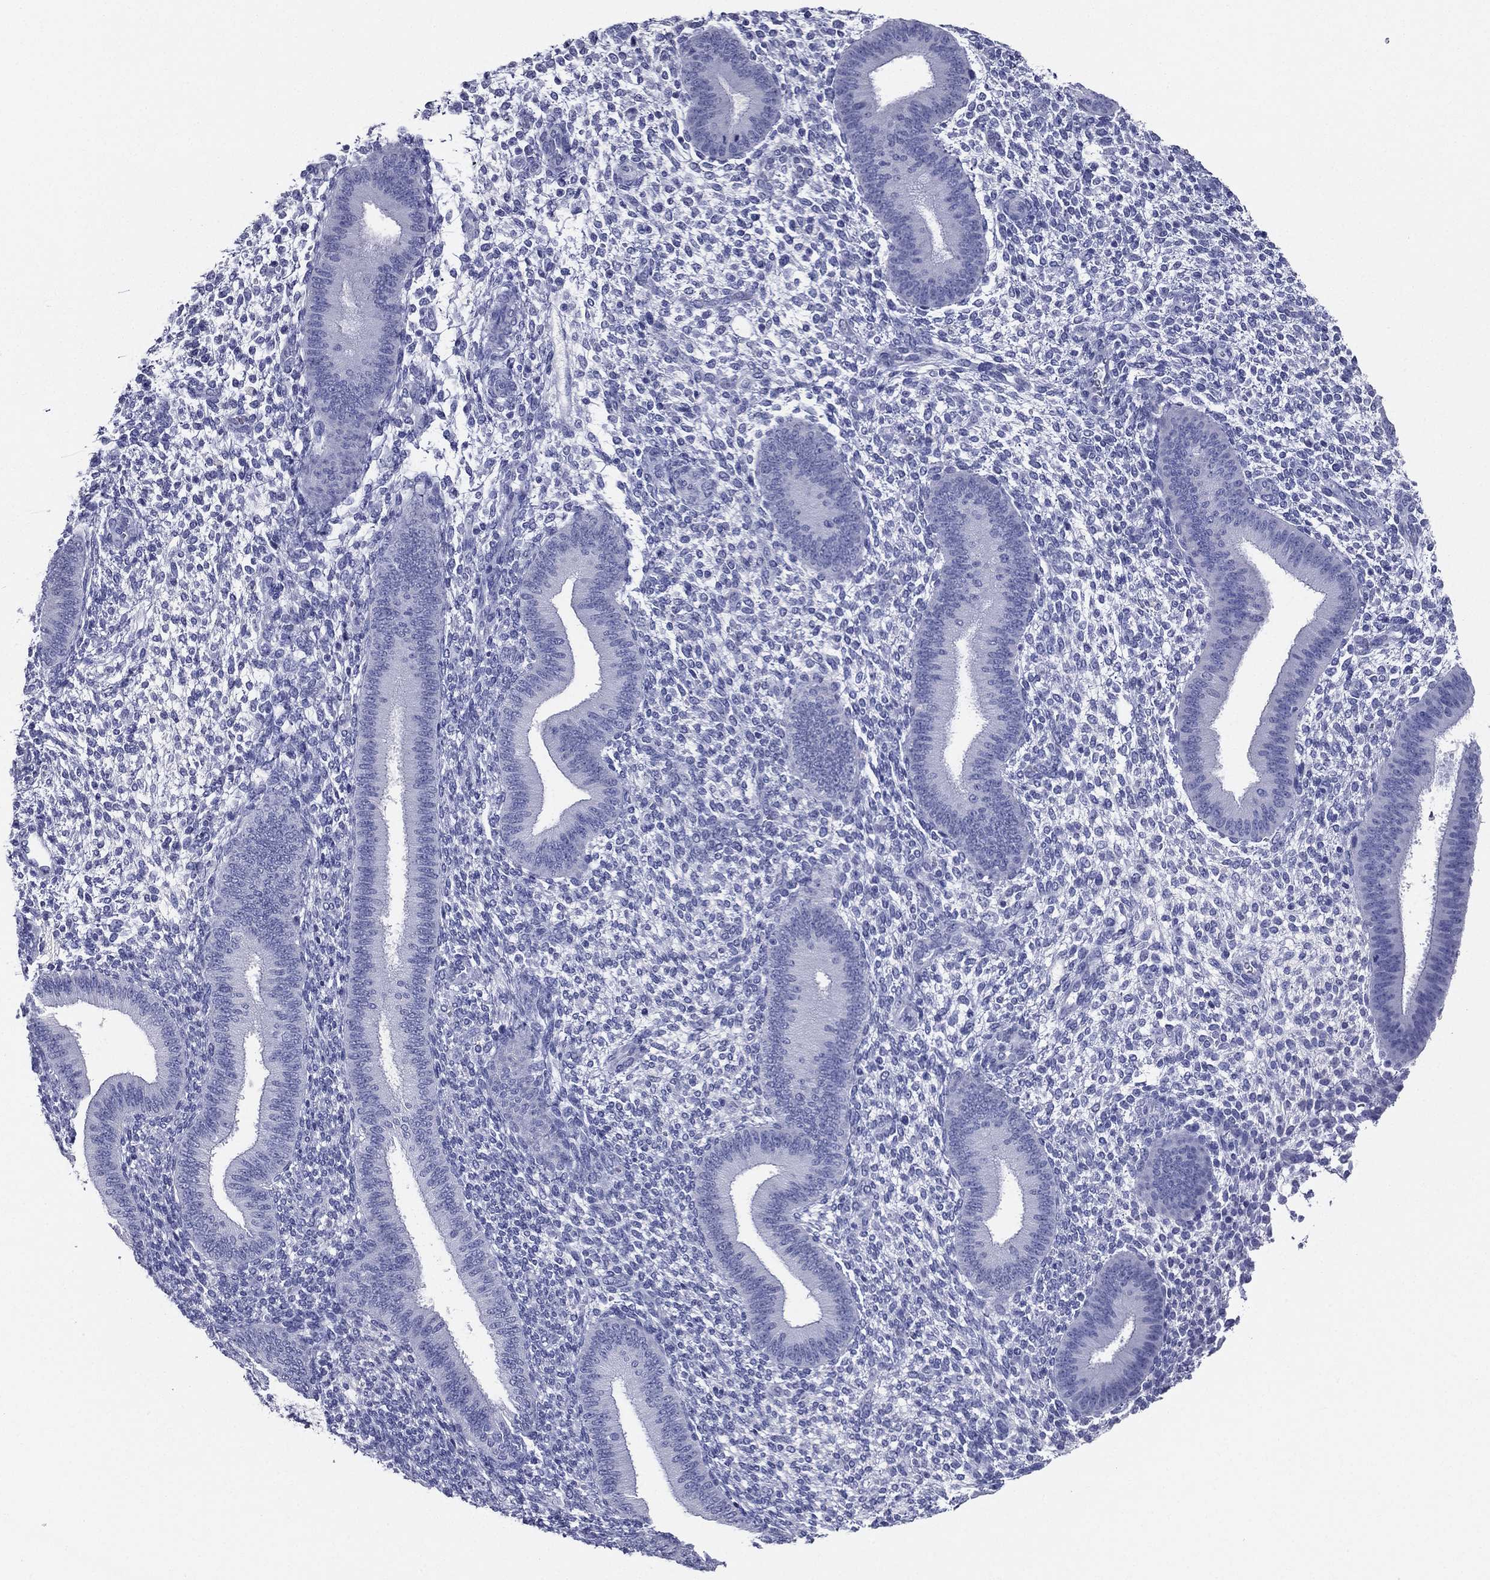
{"staining": {"intensity": "negative", "quantity": "none", "location": "none"}, "tissue": "endometrium", "cell_type": "Cells in endometrial stroma", "image_type": "normal", "snomed": [{"axis": "morphology", "description": "Normal tissue, NOS"}, {"axis": "topography", "description": "Endometrium"}], "caption": "IHC photomicrograph of benign endometrium: endometrium stained with DAB demonstrates no significant protein positivity in cells in endometrial stroma.", "gene": "TFAP2A", "patient": {"sex": "female", "age": 39}}